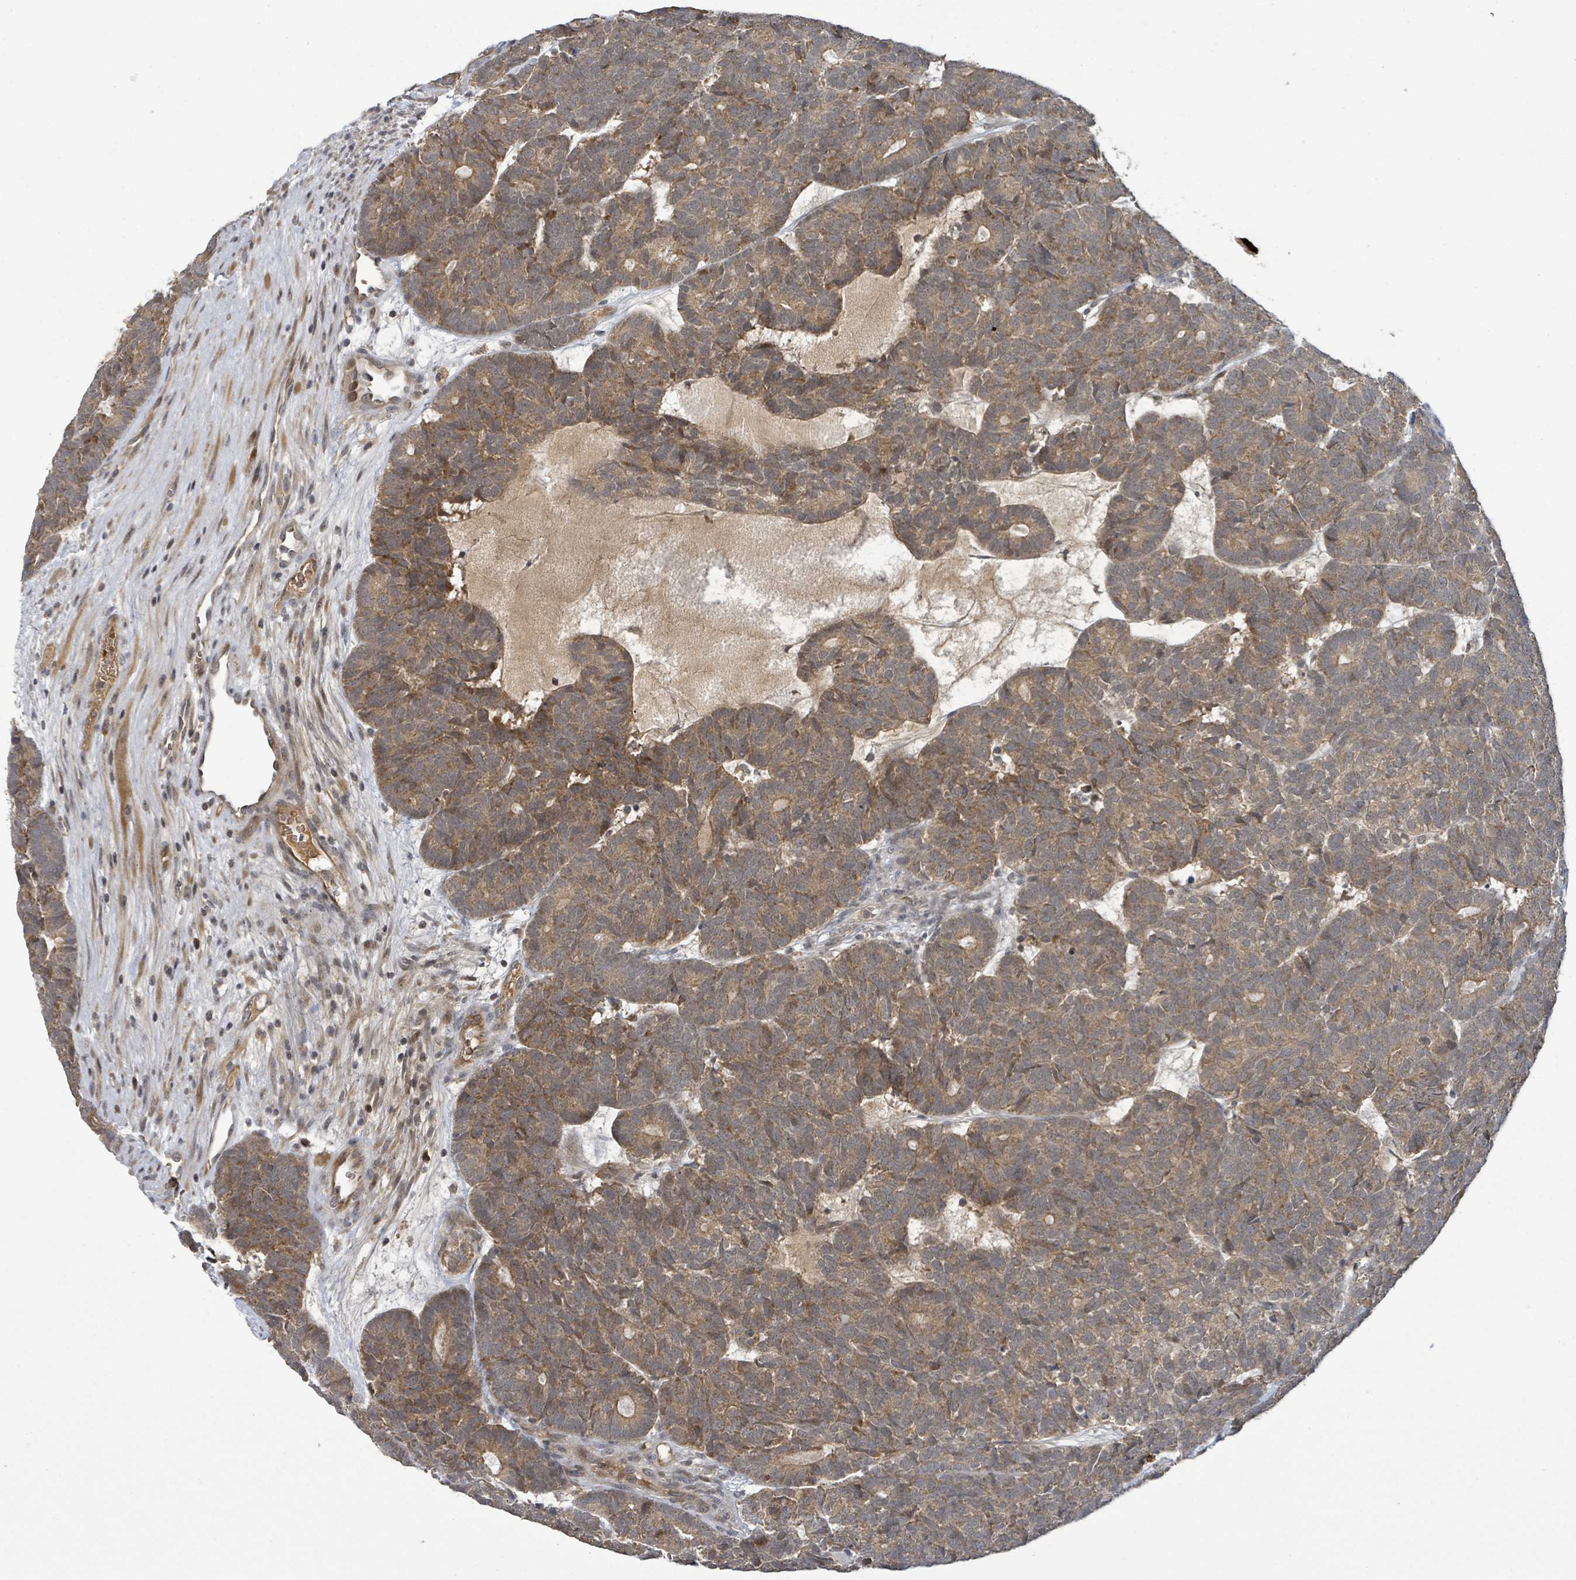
{"staining": {"intensity": "moderate", "quantity": ">75%", "location": "cytoplasmic/membranous"}, "tissue": "head and neck cancer", "cell_type": "Tumor cells", "image_type": "cancer", "snomed": [{"axis": "morphology", "description": "Adenocarcinoma, NOS"}, {"axis": "topography", "description": "Head-Neck"}], "caption": "Human head and neck cancer (adenocarcinoma) stained with a brown dye displays moderate cytoplasmic/membranous positive staining in approximately >75% of tumor cells.", "gene": "ITGA11", "patient": {"sex": "female", "age": 81}}